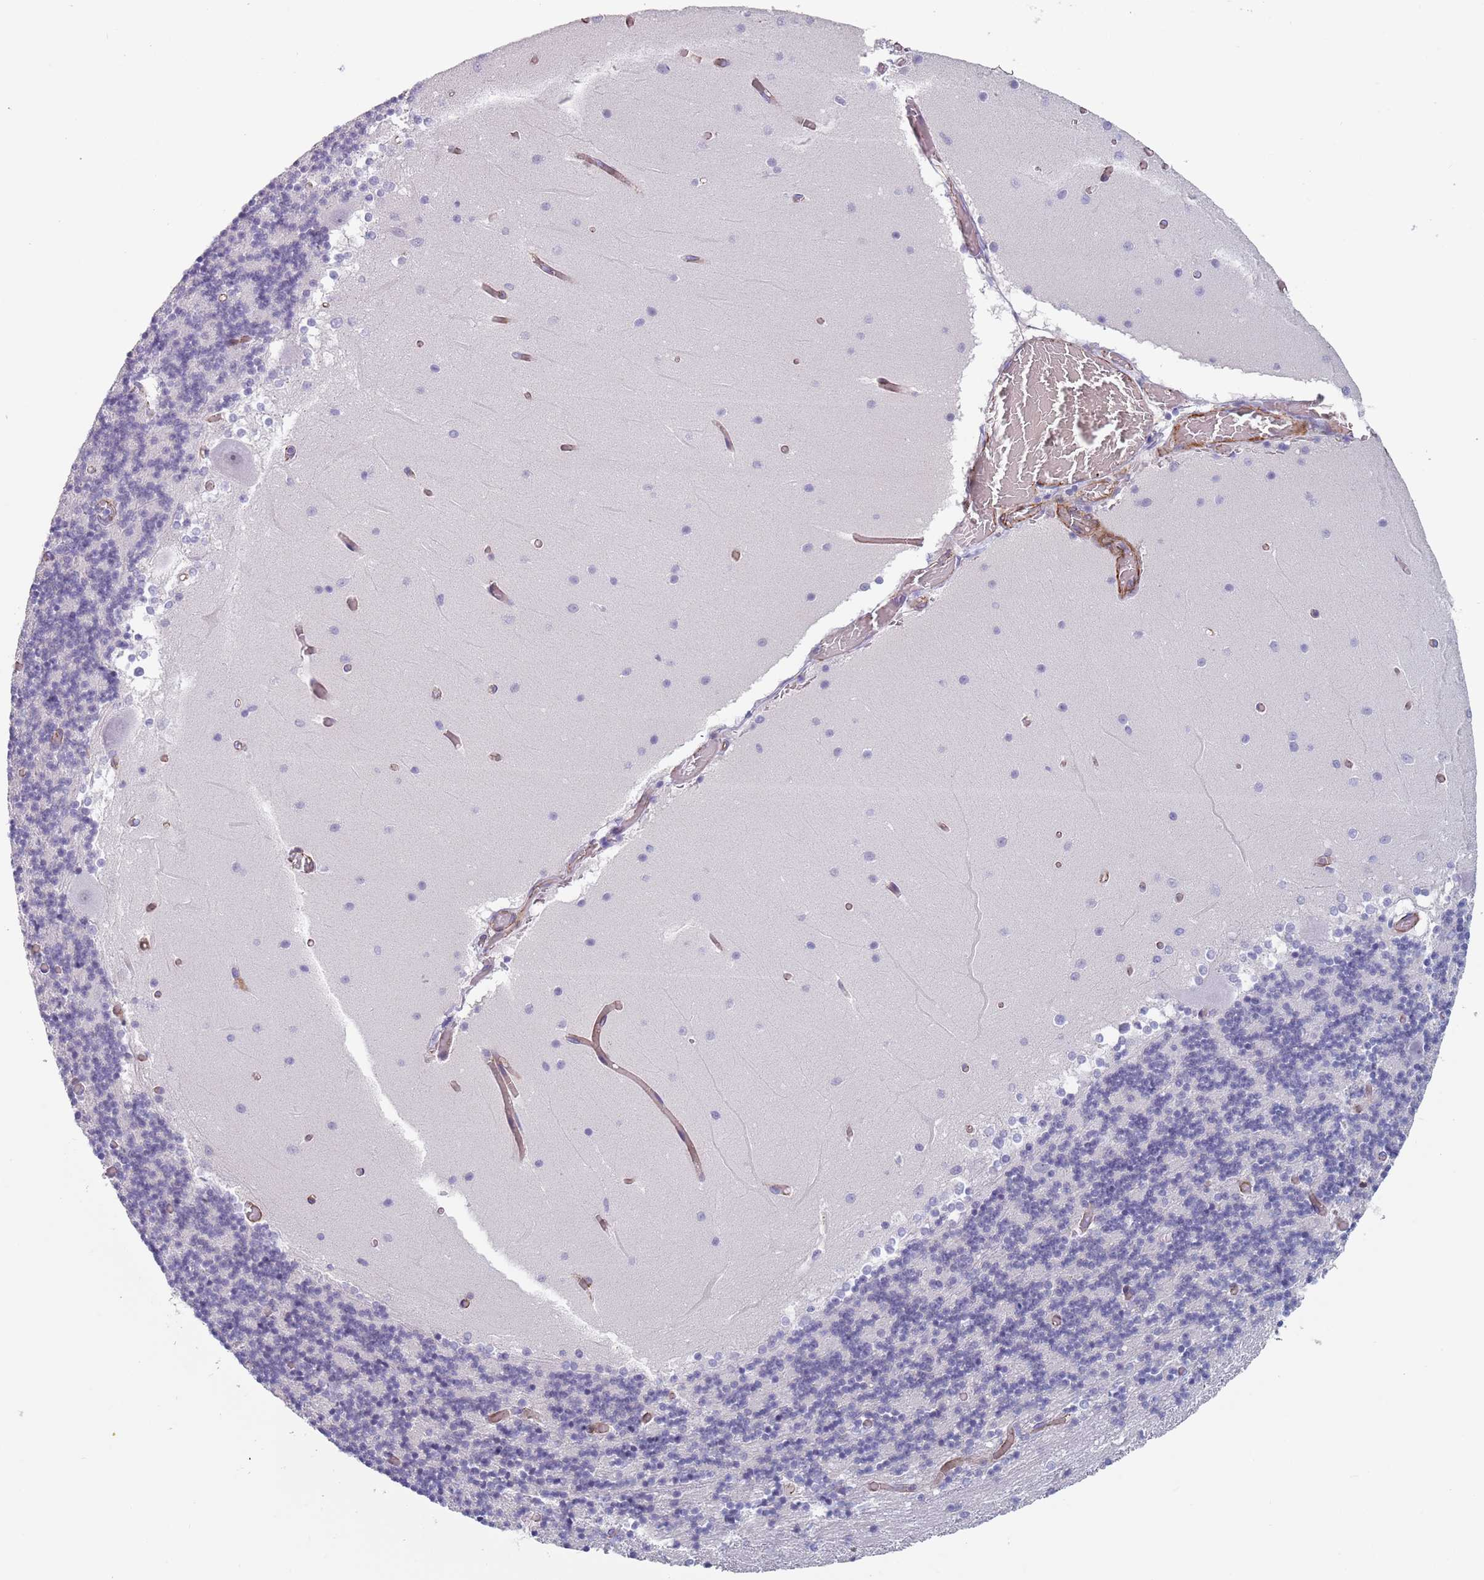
{"staining": {"intensity": "negative", "quantity": "none", "location": "none"}, "tissue": "cerebellum", "cell_type": "Cells in granular layer", "image_type": "normal", "snomed": [{"axis": "morphology", "description": "Normal tissue, NOS"}, {"axis": "topography", "description": "Cerebellum"}], "caption": "Cells in granular layer show no significant protein staining in unremarkable cerebellum. (Brightfield microscopy of DAB immunohistochemistry at high magnification).", "gene": "OR5A2", "patient": {"sex": "female", "age": 28}}